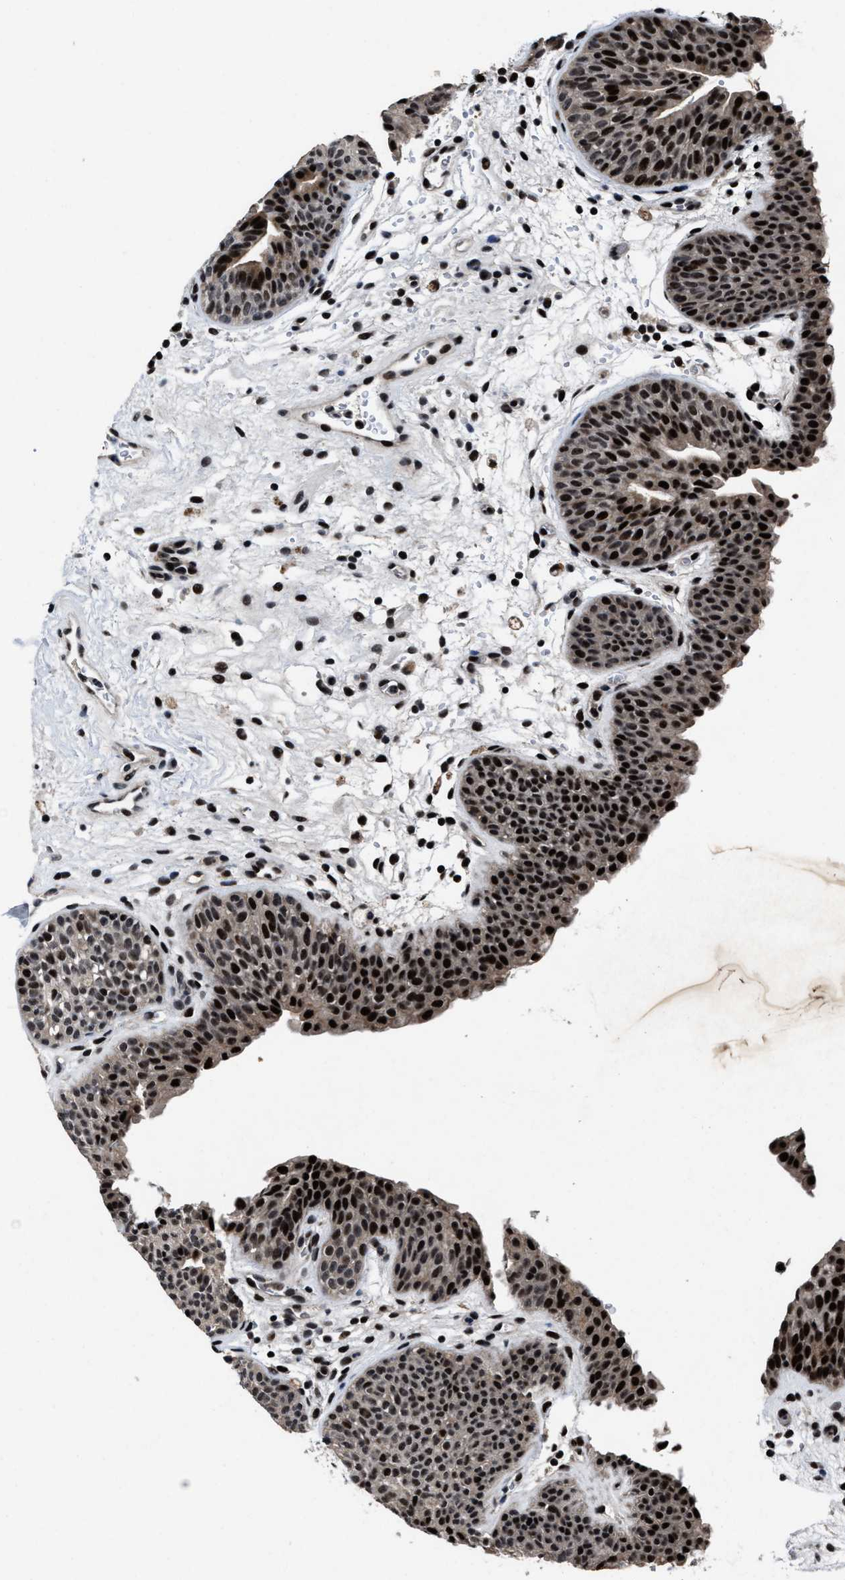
{"staining": {"intensity": "strong", "quantity": ">75%", "location": "nuclear"}, "tissue": "urinary bladder", "cell_type": "Urothelial cells", "image_type": "normal", "snomed": [{"axis": "morphology", "description": "Normal tissue, NOS"}, {"axis": "topography", "description": "Urinary bladder"}], "caption": "Urinary bladder stained with immunohistochemistry exhibits strong nuclear positivity in about >75% of urothelial cells. The staining was performed using DAB (3,3'-diaminobenzidine) to visualize the protein expression in brown, while the nuclei were stained in blue with hematoxylin (Magnification: 20x).", "gene": "ZNF233", "patient": {"sex": "male", "age": 37}}